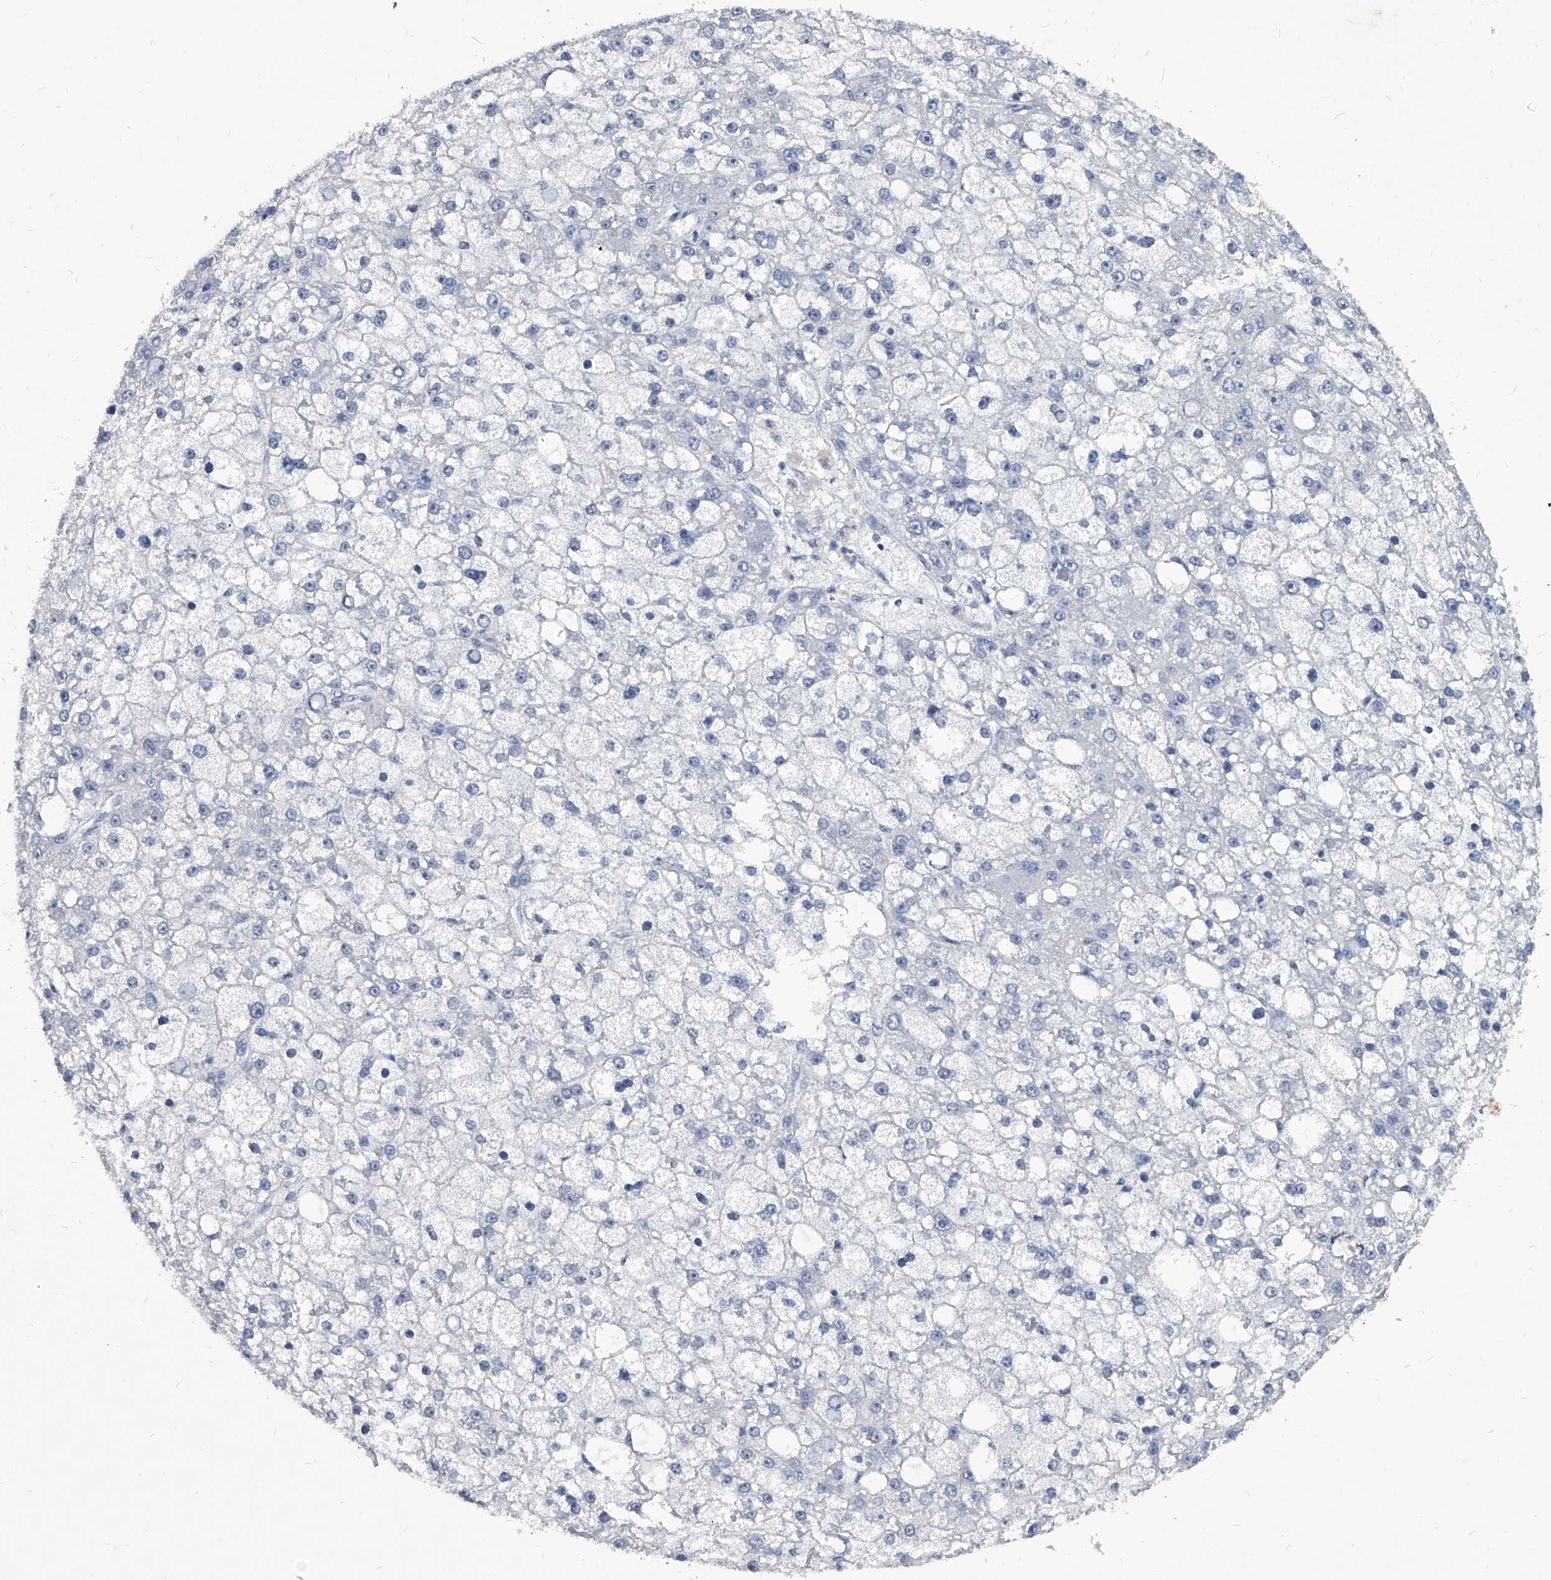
{"staining": {"intensity": "negative", "quantity": "none", "location": "none"}, "tissue": "liver cancer", "cell_type": "Tumor cells", "image_type": "cancer", "snomed": [{"axis": "morphology", "description": "Carcinoma, Hepatocellular, NOS"}, {"axis": "topography", "description": "Liver"}], "caption": "Tumor cells show no significant positivity in liver cancer (hepatocellular carcinoma).", "gene": "BCAS1", "patient": {"sex": "male", "age": 67}}